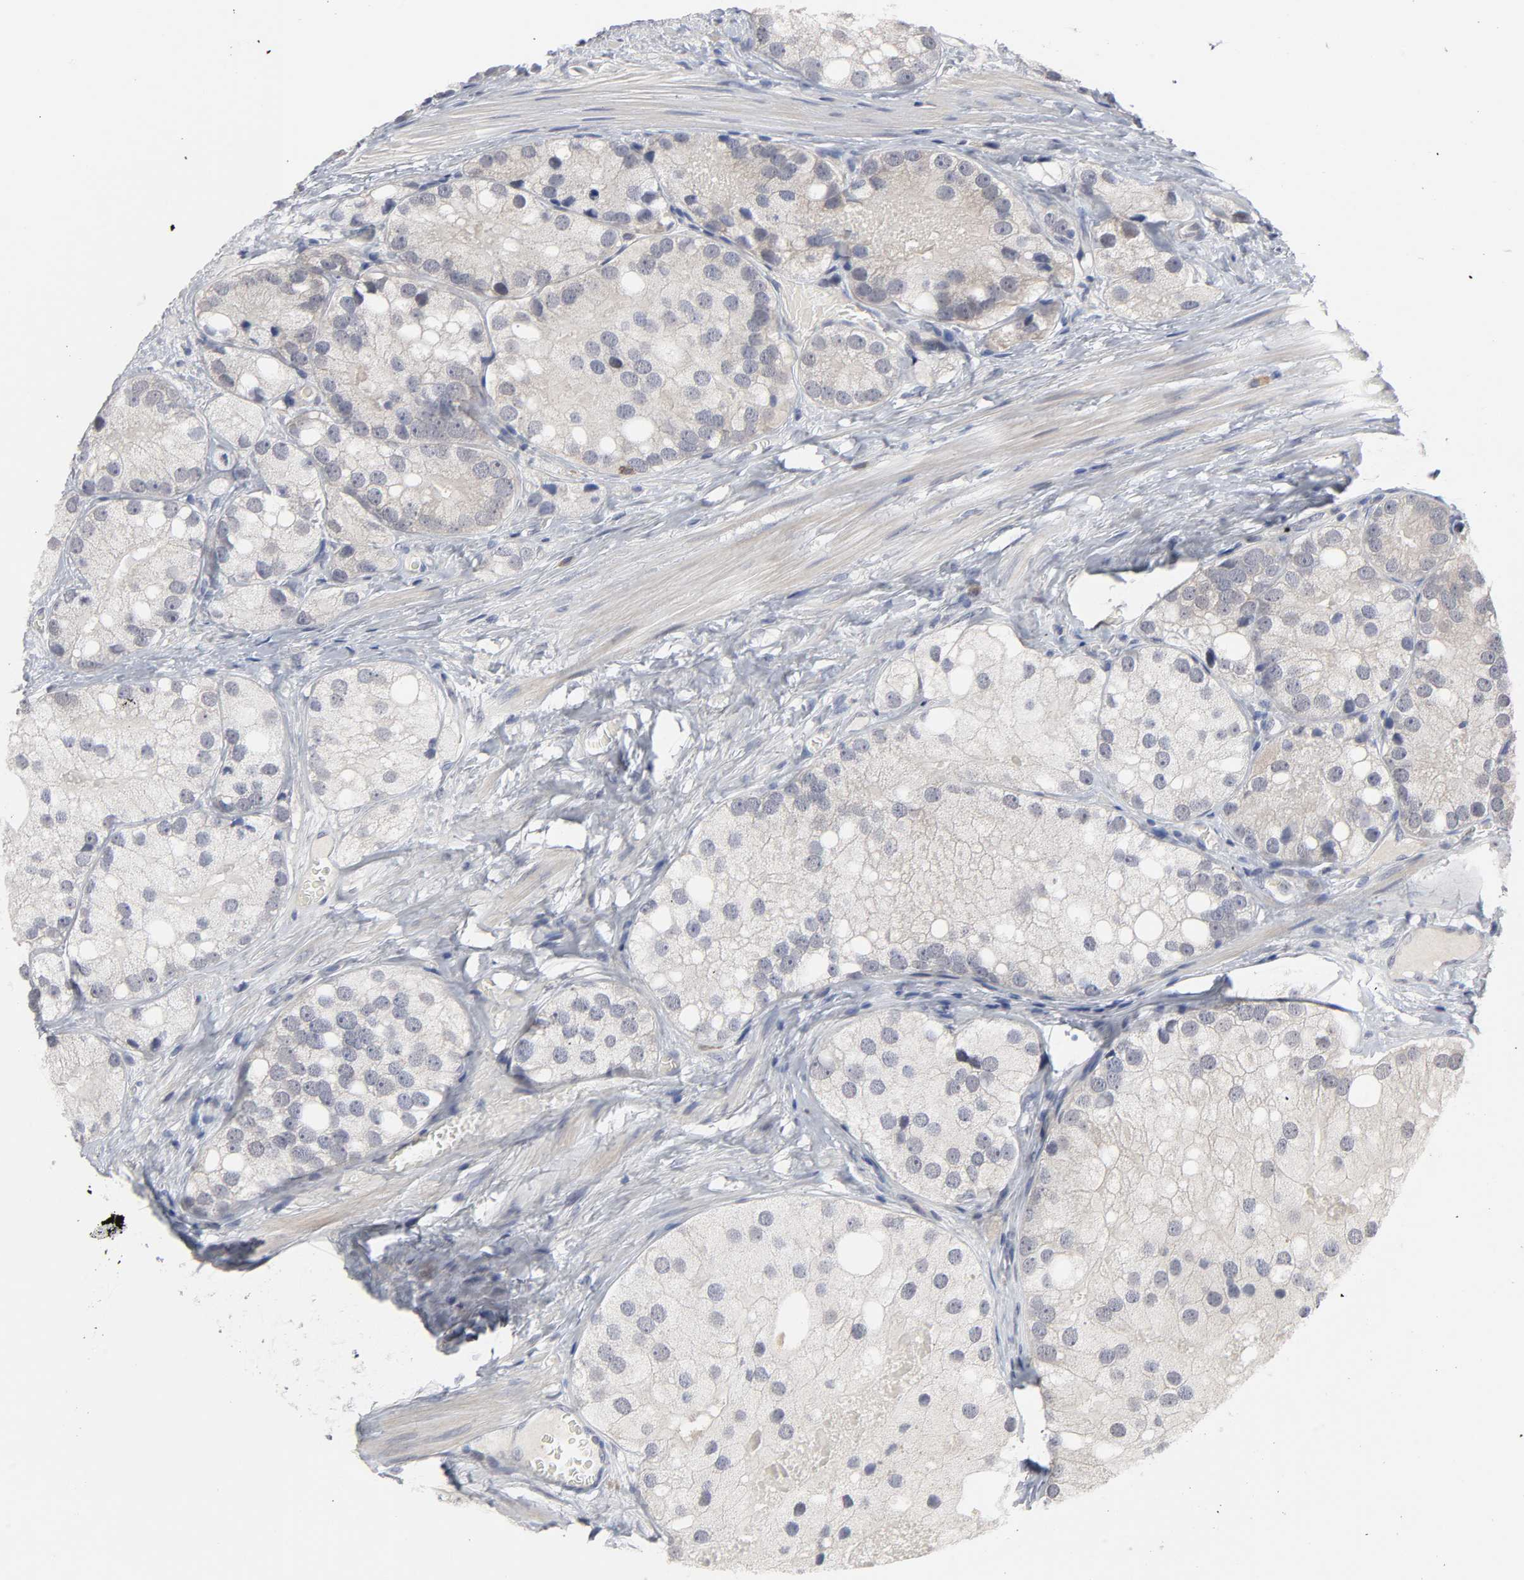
{"staining": {"intensity": "weak", "quantity": "<25%", "location": "cytoplasmic/membranous"}, "tissue": "prostate cancer", "cell_type": "Tumor cells", "image_type": "cancer", "snomed": [{"axis": "morphology", "description": "Adenocarcinoma, Low grade"}, {"axis": "topography", "description": "Prostate"}], "caption": "This micrograph is of prostate cancer stained with IHC to label a protein in brown with the nuclei are counter-stained blue. There is no staining in tumor cells.", "gene": "HNF4A", "patient": {"sex": "male", "age": 69}}